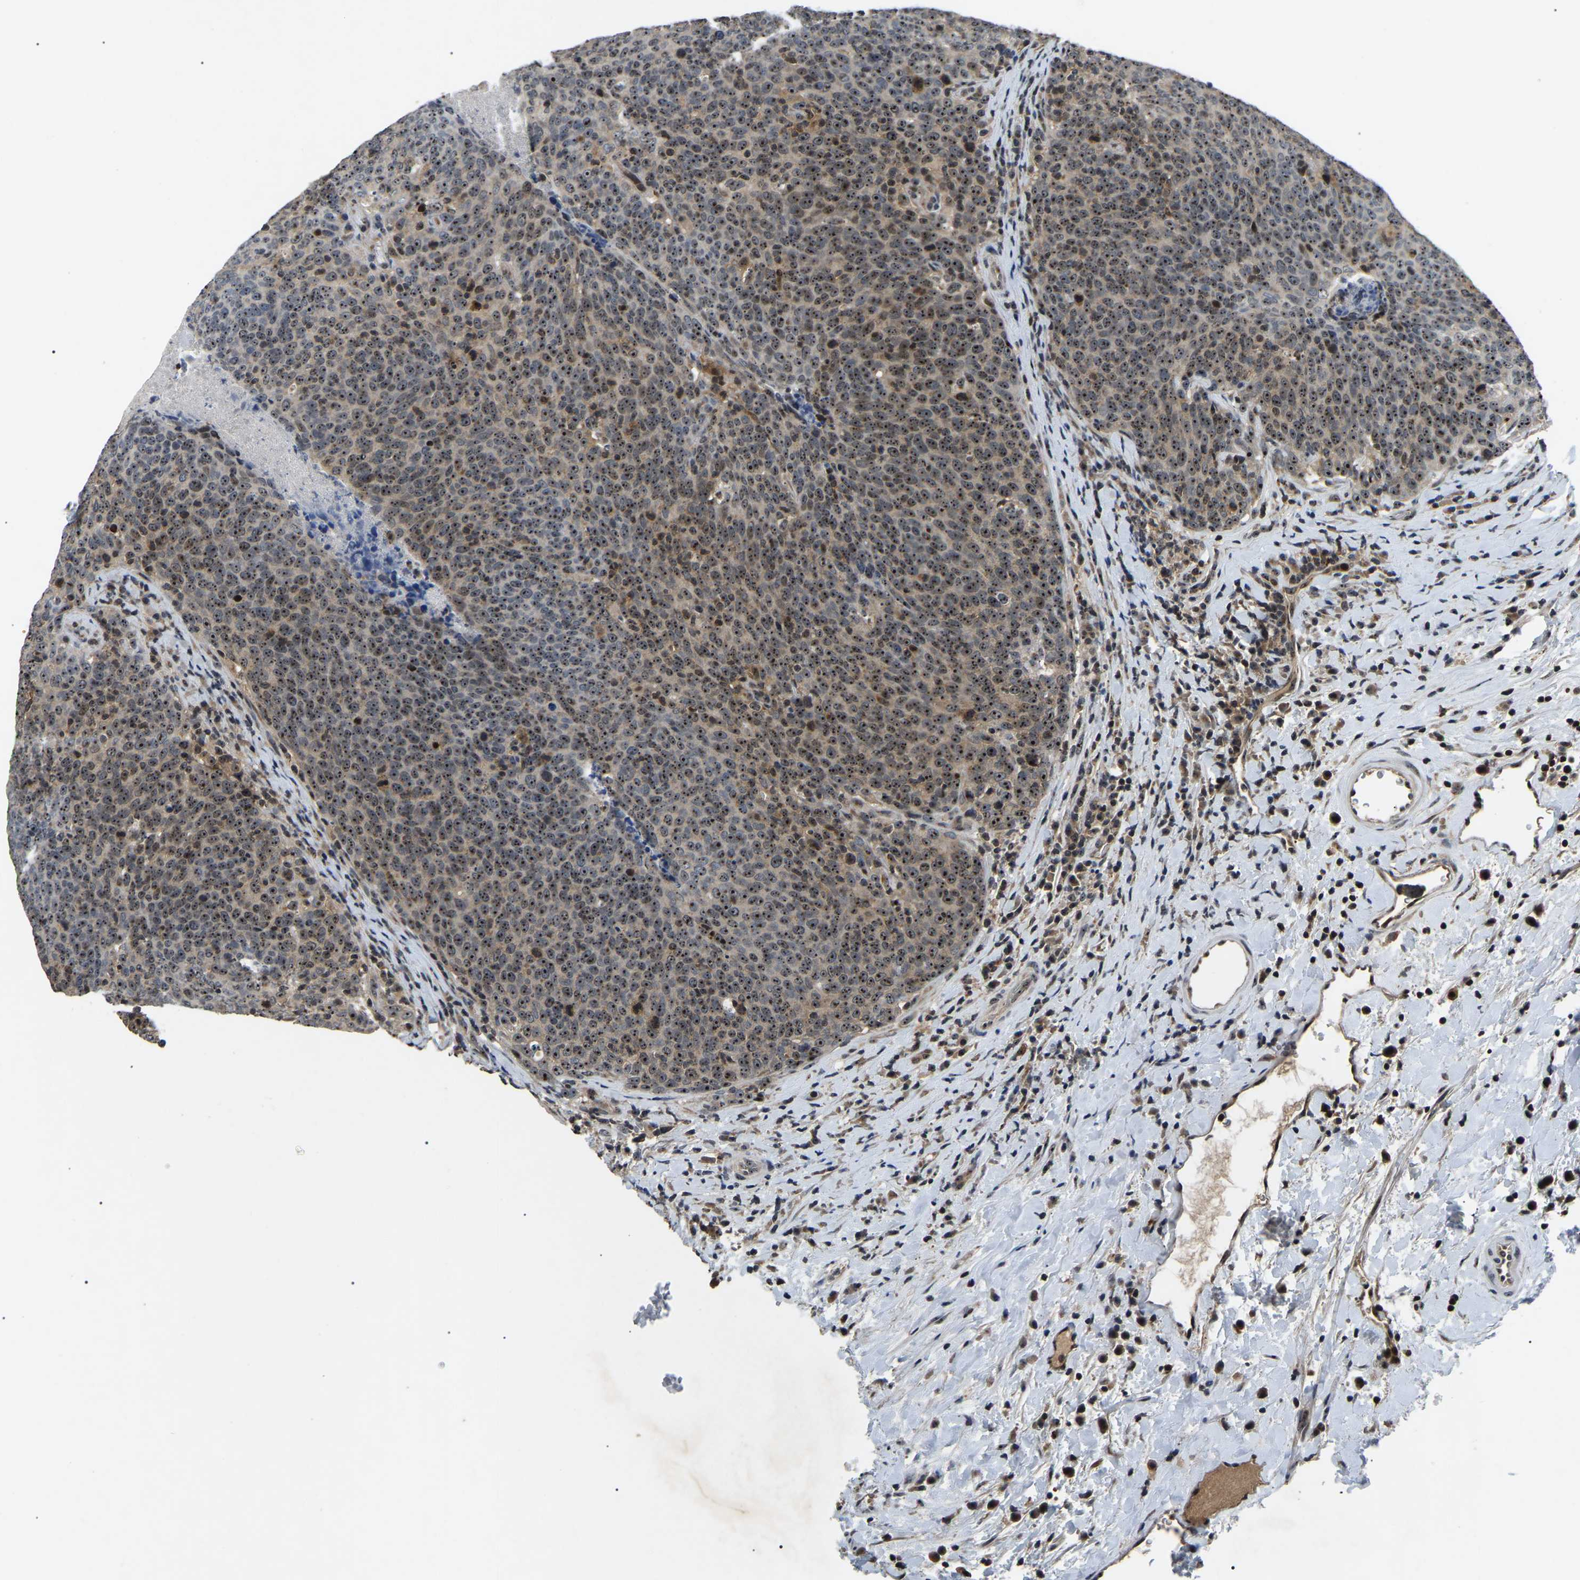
{"staining": {"intensity": "strong", "quantity": ">75%", "location": "nuclear"}, "tissue": "head and neck cancer", "cell_type": "Tumor cells", "image_type": "cancer", "snomed": [{"axis": "morphology", "description": "Squamous cell carcinoma, NOS"}, {"axis": "morphology", "description": "Squamous cell carcinoma, metastatic, NOS"}, {"axis": "topography", "description": "Lymph node"}, {"axis": "topography", "description": "Head-Neck"}], "caption": "High-power microscopy captured an immunohistochemistry photomicrograph of head and neck cancer (squamous cell carcinoma), revealing strong nuclear expression in approximately >75% of tumor cells.", "gene": "RBM28", "patient": {"sex": "male", "age": 62}}